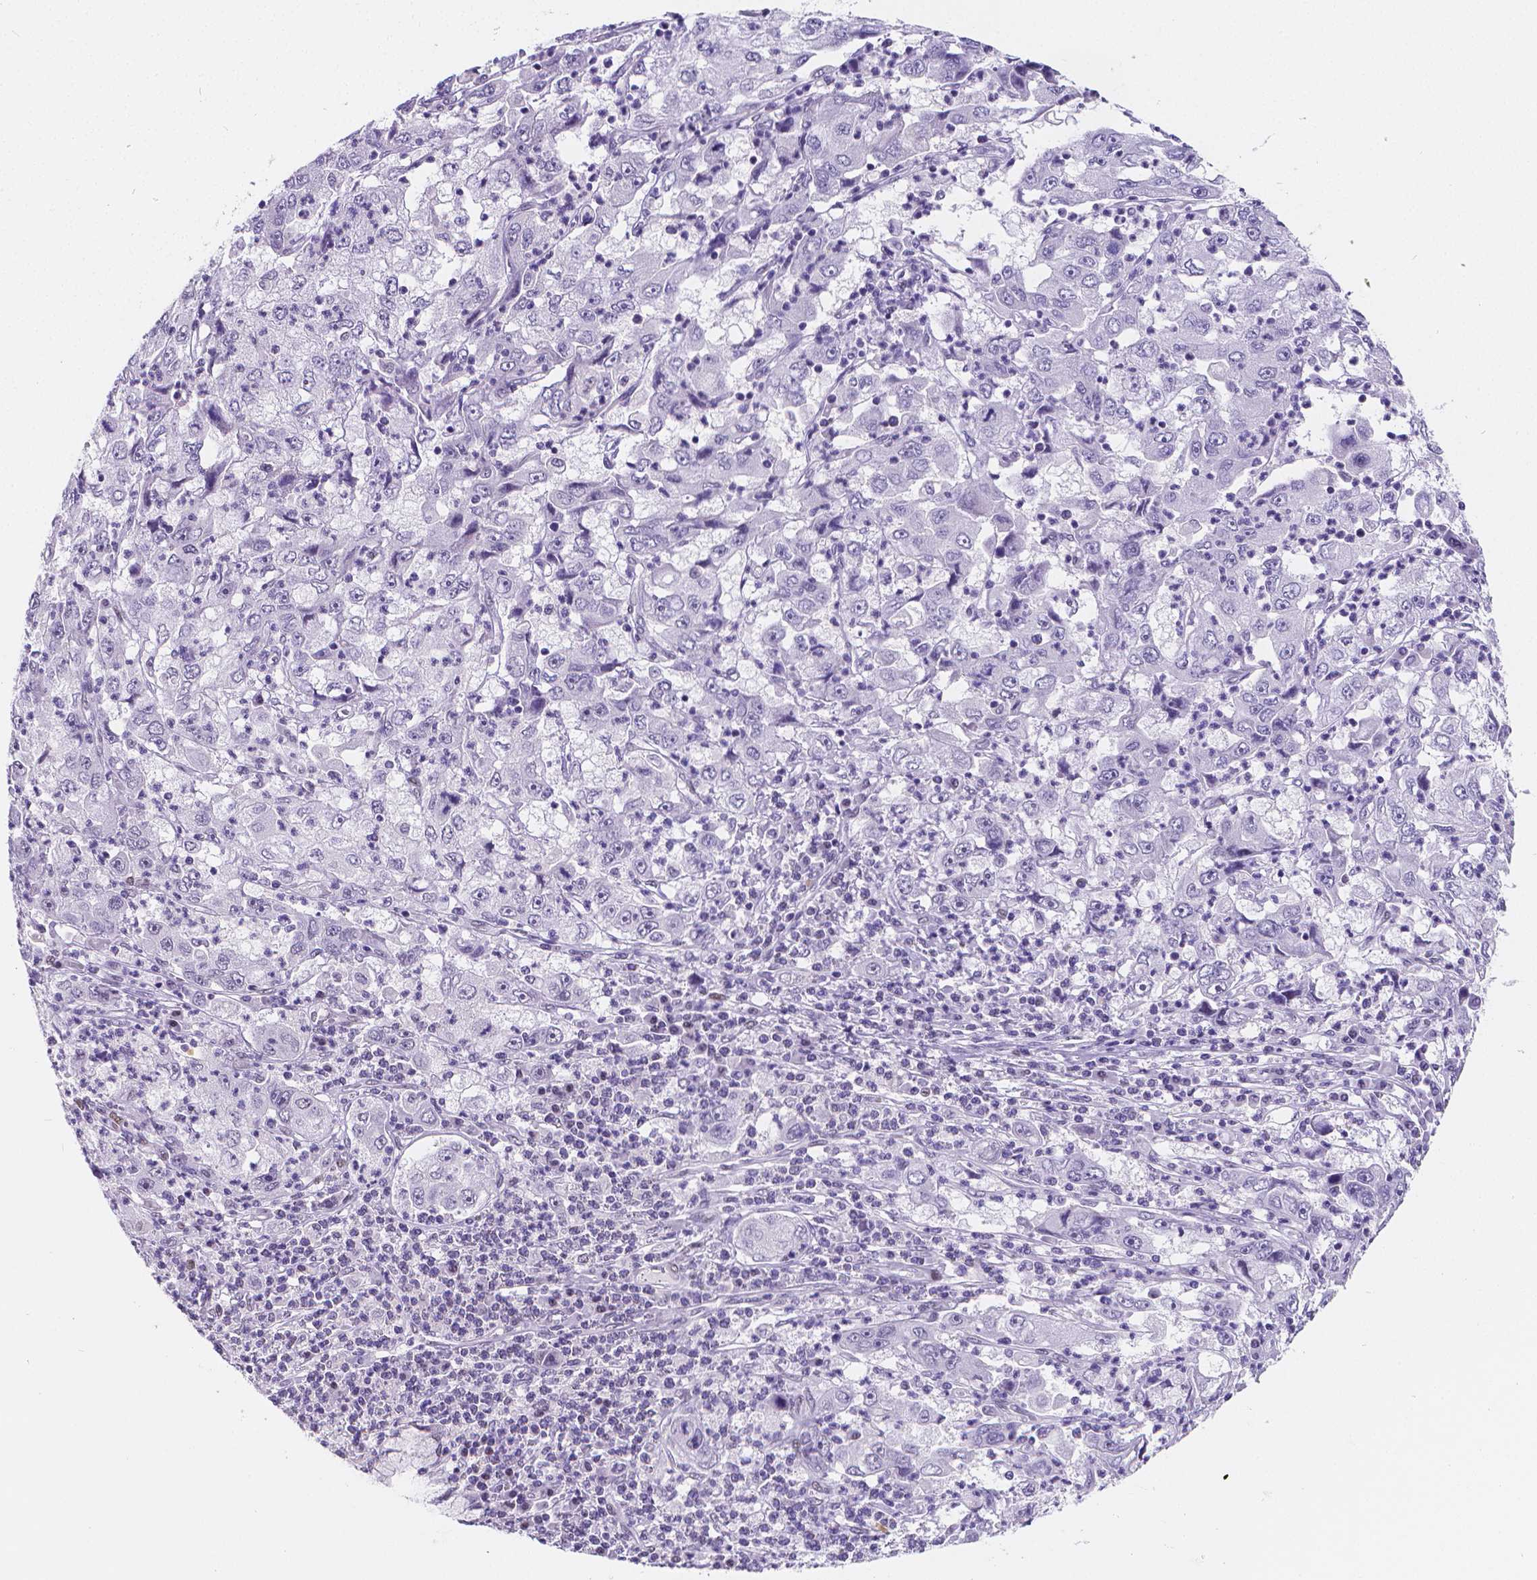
{"staining": {"intensity": "negative", "quantity": "none", "location": "none"}, "tissue": "cervical cancer", "cell_type": "Tumor cells", "image_type": "cancer", "snomed": [{"axis": "morphology", "description": "Squamous cell carcinoma, NOS"}, {"axis": "topography", "description": "Cervix"}], "caption": "Immunohistochemistry (IHC) histopathology image of neoplastic tissue: squamous cell carcinoma (cervical) stained with DAB shows no significant protein expression in tumor cells.", "gene": "MEF2C", "patient": {"sex": "female", "age": 36}}